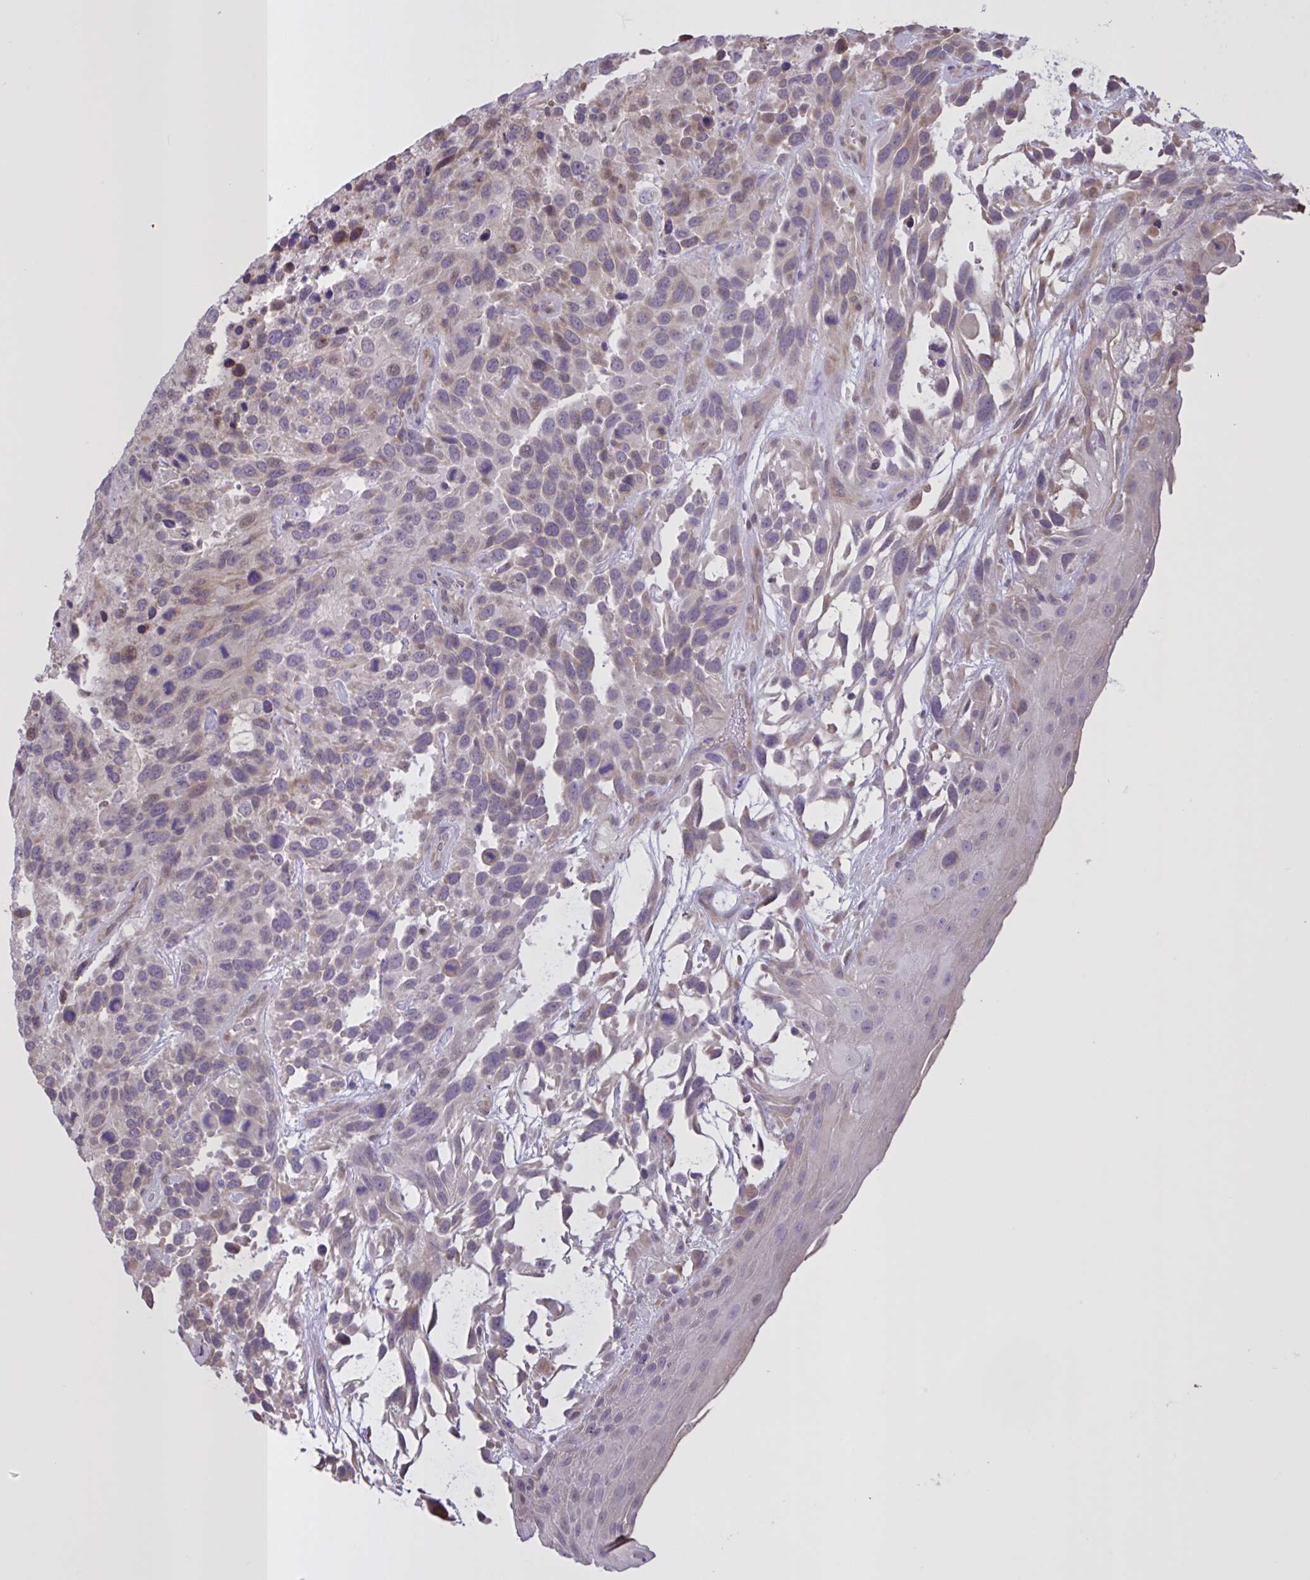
{"staining": {"intensity": "moderate", "quantity": "<25%", "location": "cytoplasmic/membranous,nuclear"}, "tissue": "urothelial cancer", "cell_type": "Tumor cells", "image_type": "cancer", "snomed": [{"axis": "morphology", "description": "Urothelial carcinoma, High grade"}, {"axis": "topography", "description": "Urinary bladder"}], "caption": "Immunohistochemical staining of urothelial cancer demonstrates low levels of moderate cytoplasmic/membranous and nuclear staining in about <25% of tumor cells.", "gene": "MRGPRX2", "patient": {"sex": "female", "age": 70}}